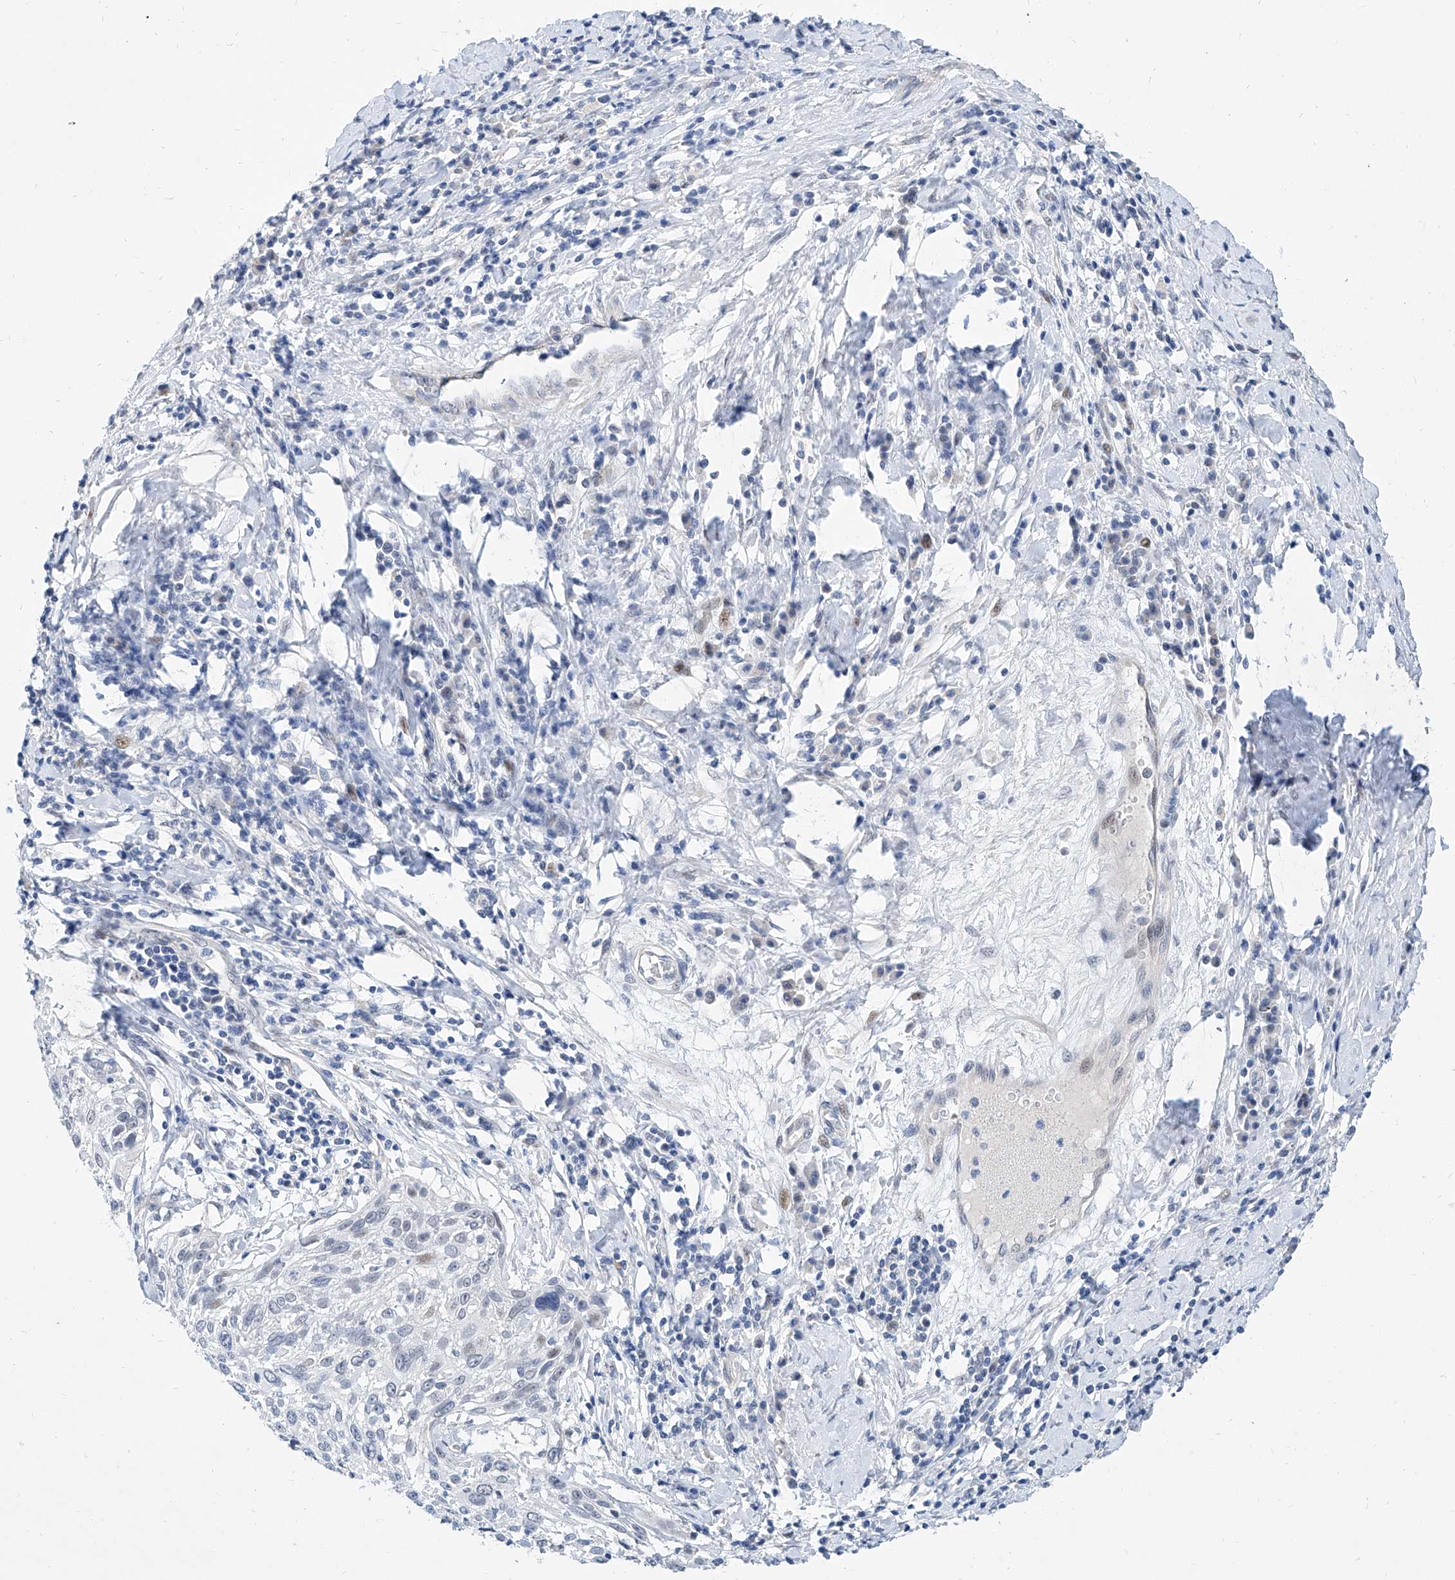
{"staining": {"intensity": "negative", "quantity": "none", "location": "none"}, "tissue": "cervical cancer", "cell_type": "Tumor cells", "image_type": "cancer", "snomed": [{"axis": "morphology", "description": "Squamous cell carcinoma, NOS"}, {"axis": "topography", "description": "Cervix"}], "caption": "The micrograph shows no significant positivity in tumor cells of cervical cancer.", "gene": "BPTF", "patient": {"sex": "female", "age": 51}}